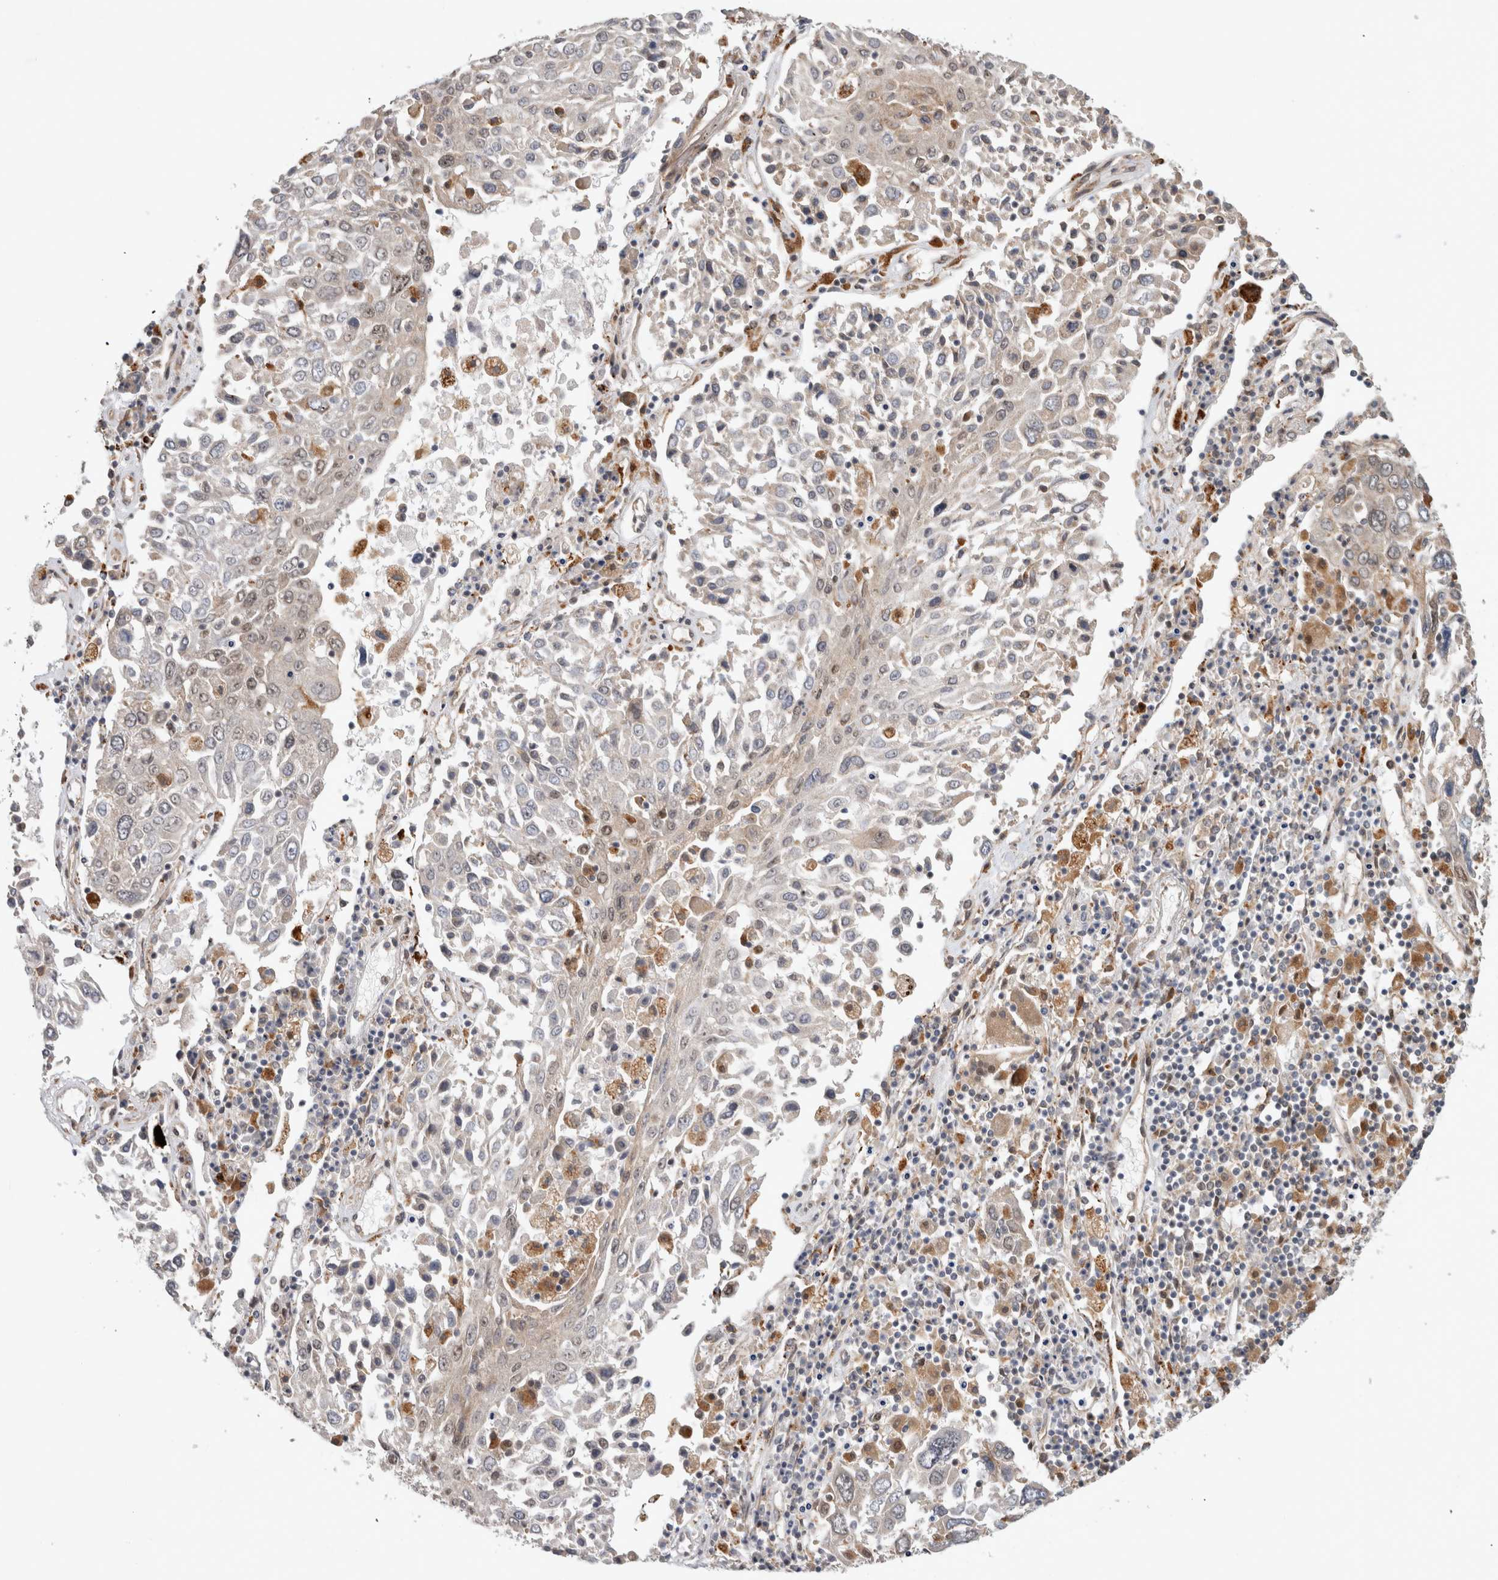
{"staining": {"intensity": "weak", "quantity": "<25%", "location": "cytoplasmic/membranous"}, "tissue": "lung cancer", "cell_type": "Tumor cells", "image_type": "cancer", "snomed": [{"axis": "morphology", "description": "Squamous cell carcinoma, NOS"}, {"axis": "topography", "description": "Lung"}], "caption": "Image shows no protein positivity in tumor cells of lung cancer (squamous cell carcinoma) tissue.", "gene": "NAB2", "patient": {"sex": "male", "age": 65}}